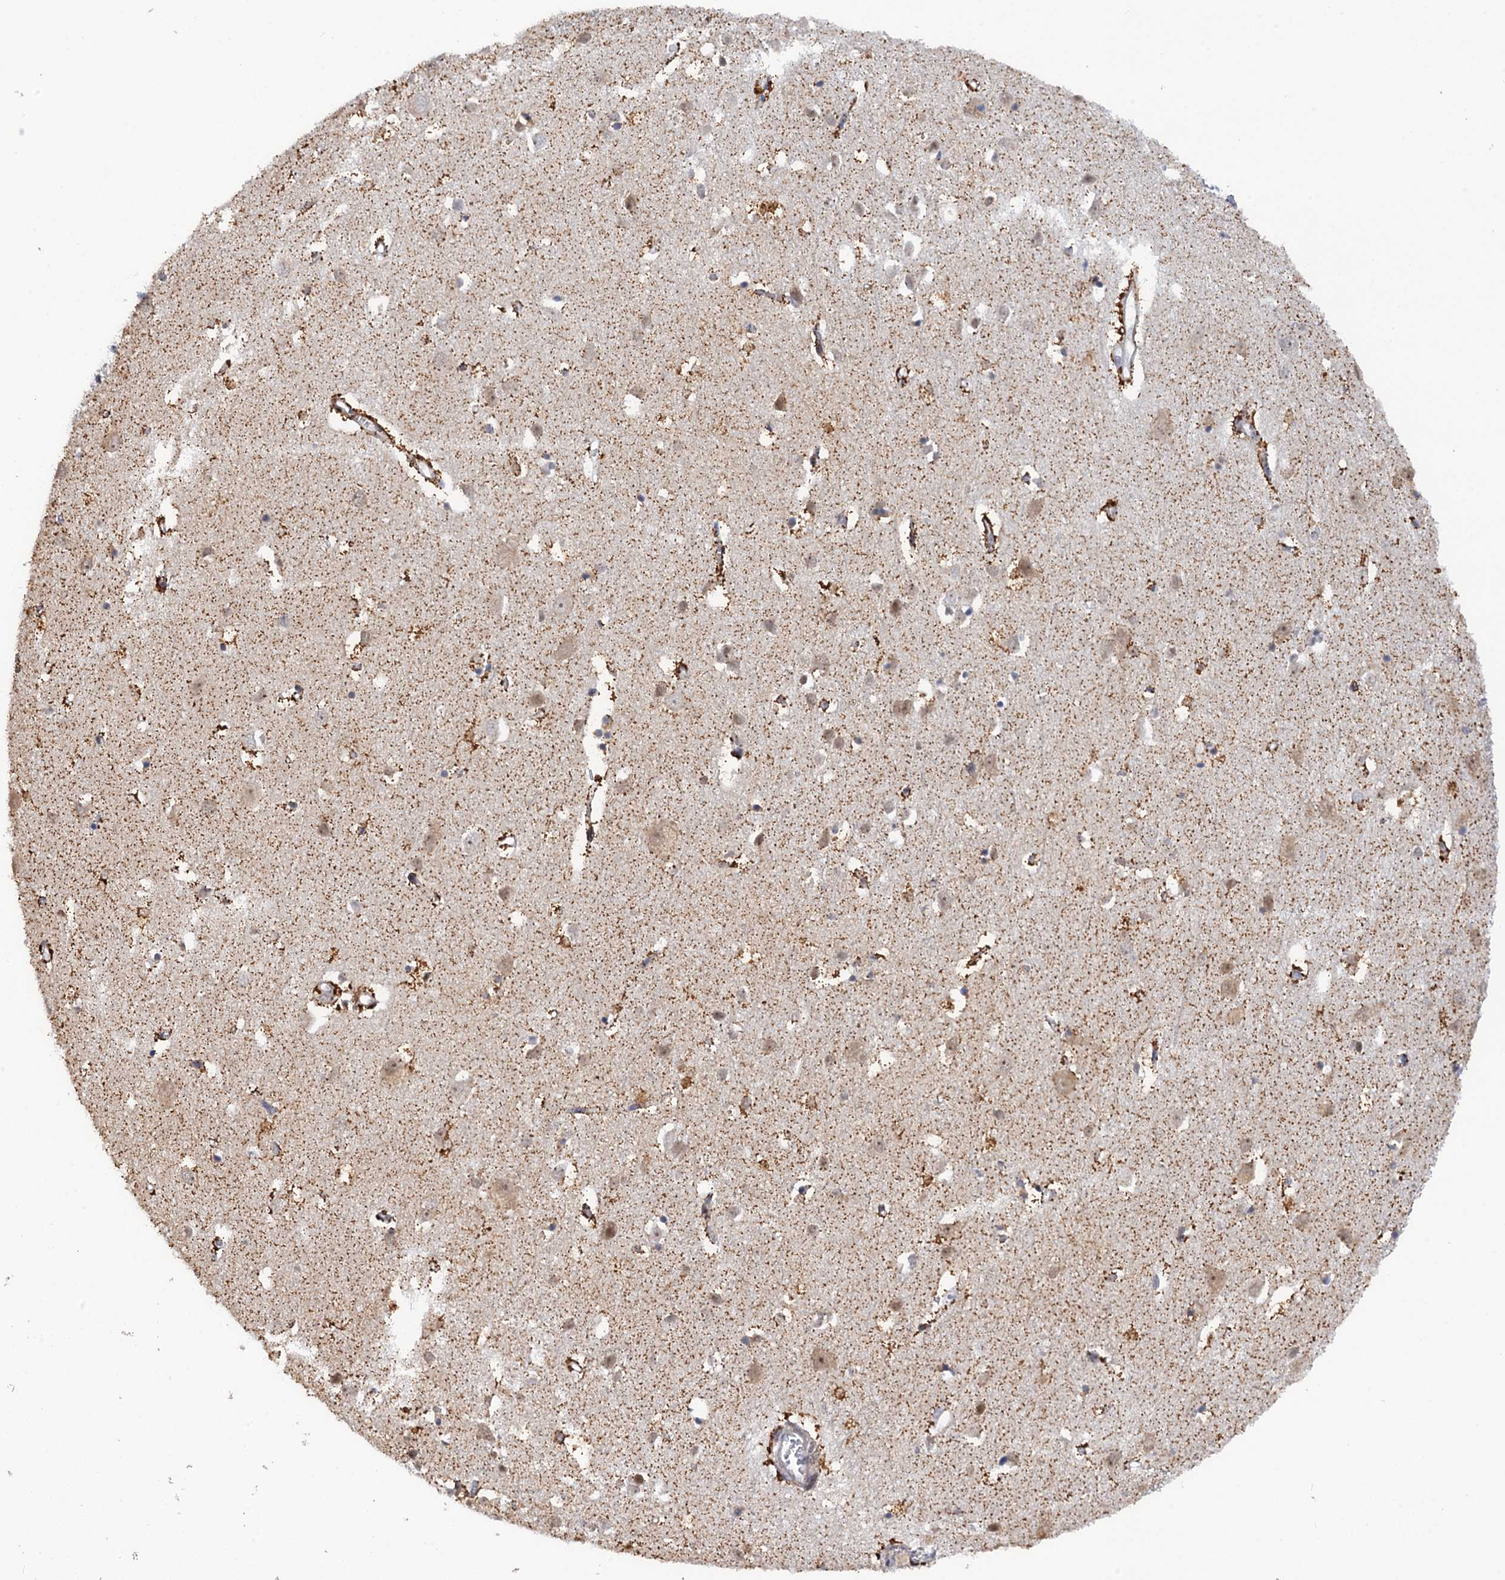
{"staining": {"intensity": "weak", "quantity": "25%-75%", "location": "cytoplasmic/membranous"}, "tissue": "cerebral cortex", "cell_type": "Endothelial cells", "image_type": "normal", "snomed": [{"axis": "morphology", "description": "Normal tissue, NOS"}, {"axis": "topography", "description": "Cerebral cortex"}], "caption": "High-magnification brightfield microscopy of benign cerebral cortex stained with DAB (brown) and counterstained with hematoxylin (blue). endothelial cells exhibit weak cytoplasmic/membranous staining is appreciated in approximately25%-75% of cells. (Stains: DAB (3,3'-diaminobenzidine) in brown, nuclei in blue, Microscopy: brightfield microscopy at high magnification).", "gene": "ZAR1L", "patient": {"sex": "female", "age": 64}}